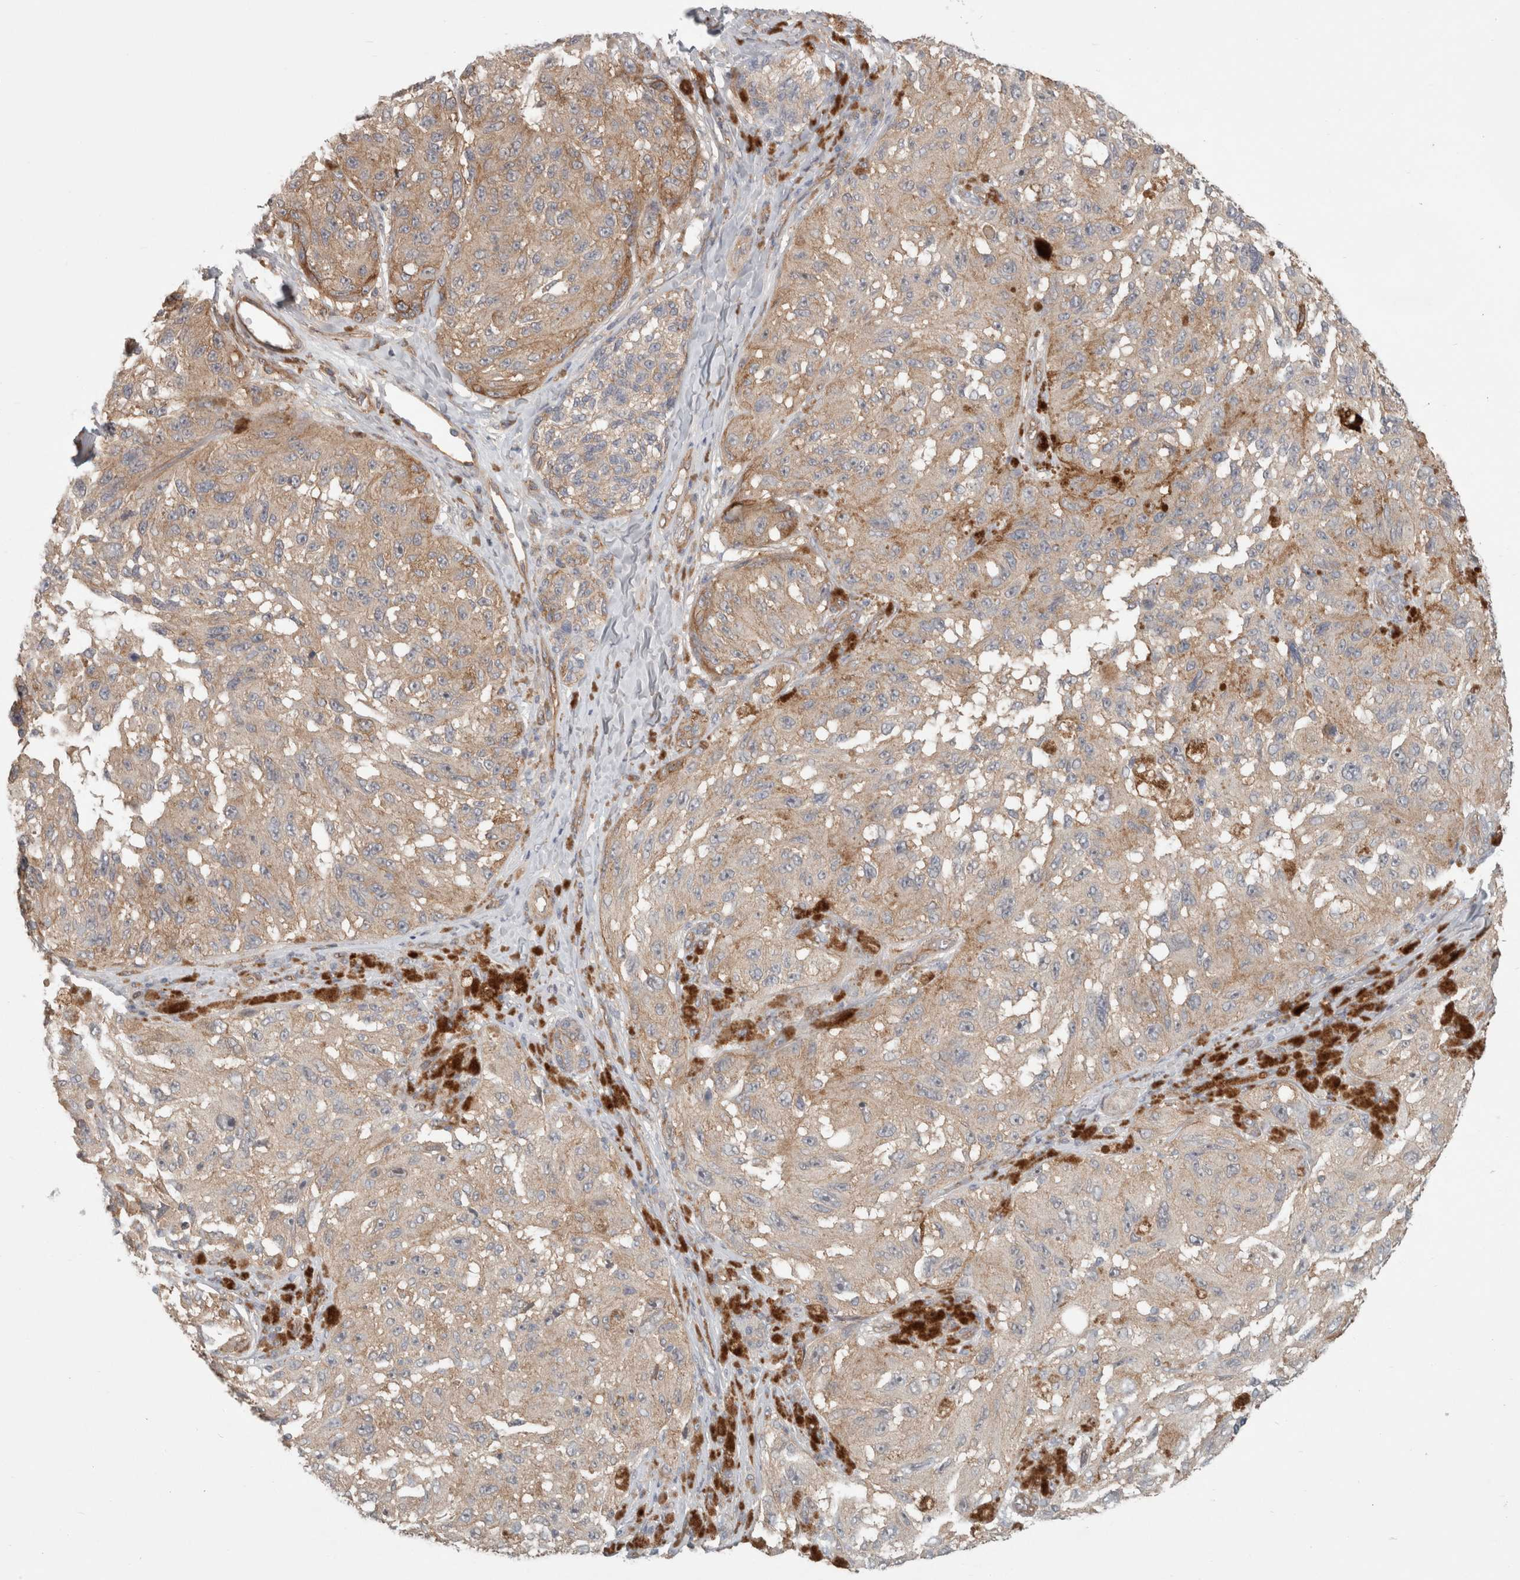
{"staining": {"intensity": "weak", "quantity": "<25%", "location": "cytoplasmic/membranous"}, "tissue": "melanoma", "cell_type": "Tumor cells", "image_type": "cancer", "snomed": [{"axis": "morphology", "description": "Malignant melanoma, NOS"}, {"axis": "topography", "description": "Skin"}], "caption": "Tumor cells are negative for brown protein staining in malignant melanoma. (Stains: DAB IHC with hematoxylin counter stain, Microscopy: brightfield microscopy at high magnification).", "gene": "RASAL2", "patient": {"sex": "female", "age": 73}}